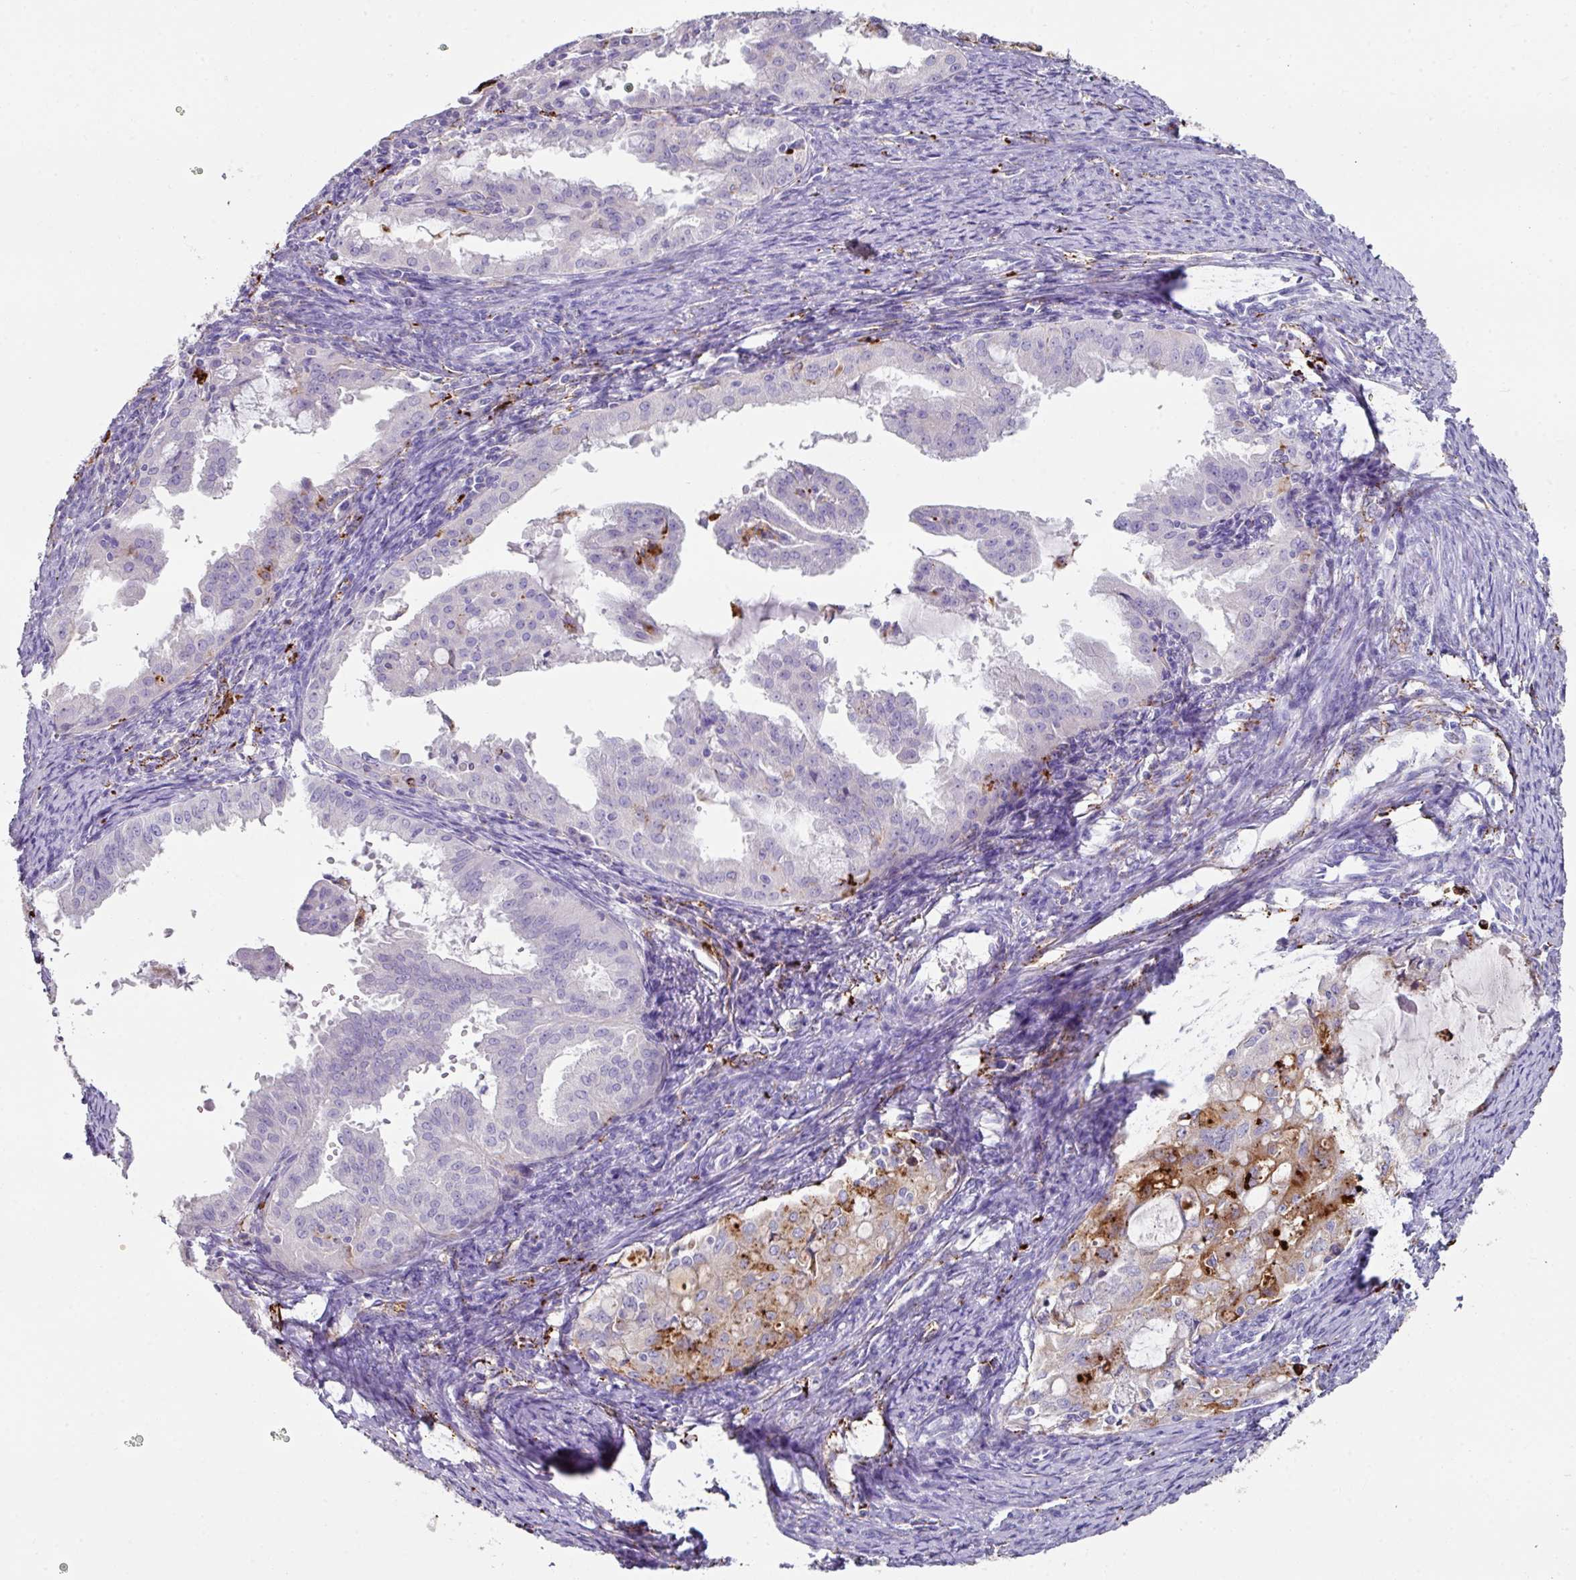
{"staining": {"intensity": "moderate", "quantity": "<25%", "location": "cytoplasmic/membranous"}, "tissue": "endometrial cancer", "cell_type": "Tumor cells", "image_type": "cancer", "snomed": [{"axis": "morphology", "description": "Adenocarcinoma, NOS"}, {"axis": "topography", "description": "Endometrium"}], "caption": "Immunohistochemical staining of human endometrial cancer (adenocarcinoma) shows low levels of moderate cytoplasmic/membranous positivity in about <25% of tumor cells.", "gene": "CPVL", "patient": {"sex": "female", "age": 70}}